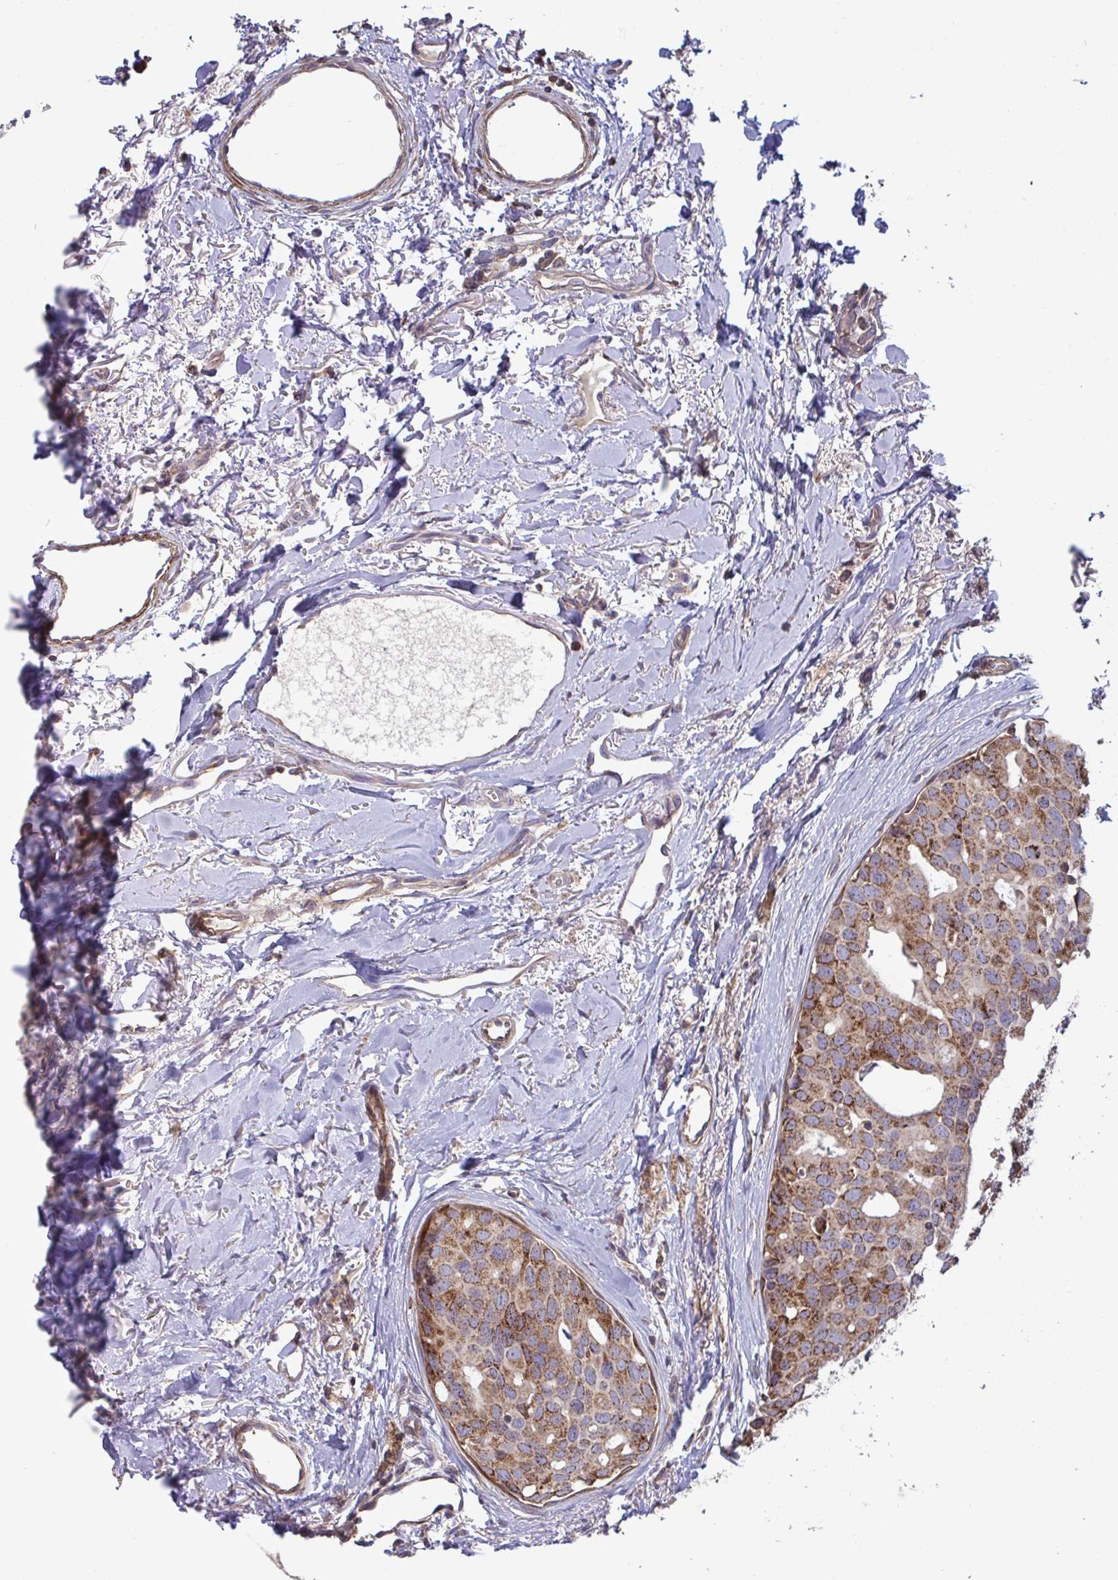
{"staining": {"intensity": "moderate", "quantity": ">75%", "location": "cytoplasmic/membranous"}, "tissue": "breast cancer", "cell_type": "Tumor cells", "image_type": "cancer", "snomed": [{"axis": "morphology", "description": "Duct carcinoma"}, {"axis": "topography", "description": "Breast"}], "caption": "A medium amount of moderate cytoplasmic/membranous staining is seen in about >75% of tumor cells in breast infiltrating ductal carcinoma tissue. (IHC, brightfield microscopy, high magnification).", "gene": "SPRY1", "patient": {"sex": "female", "age": 54}}